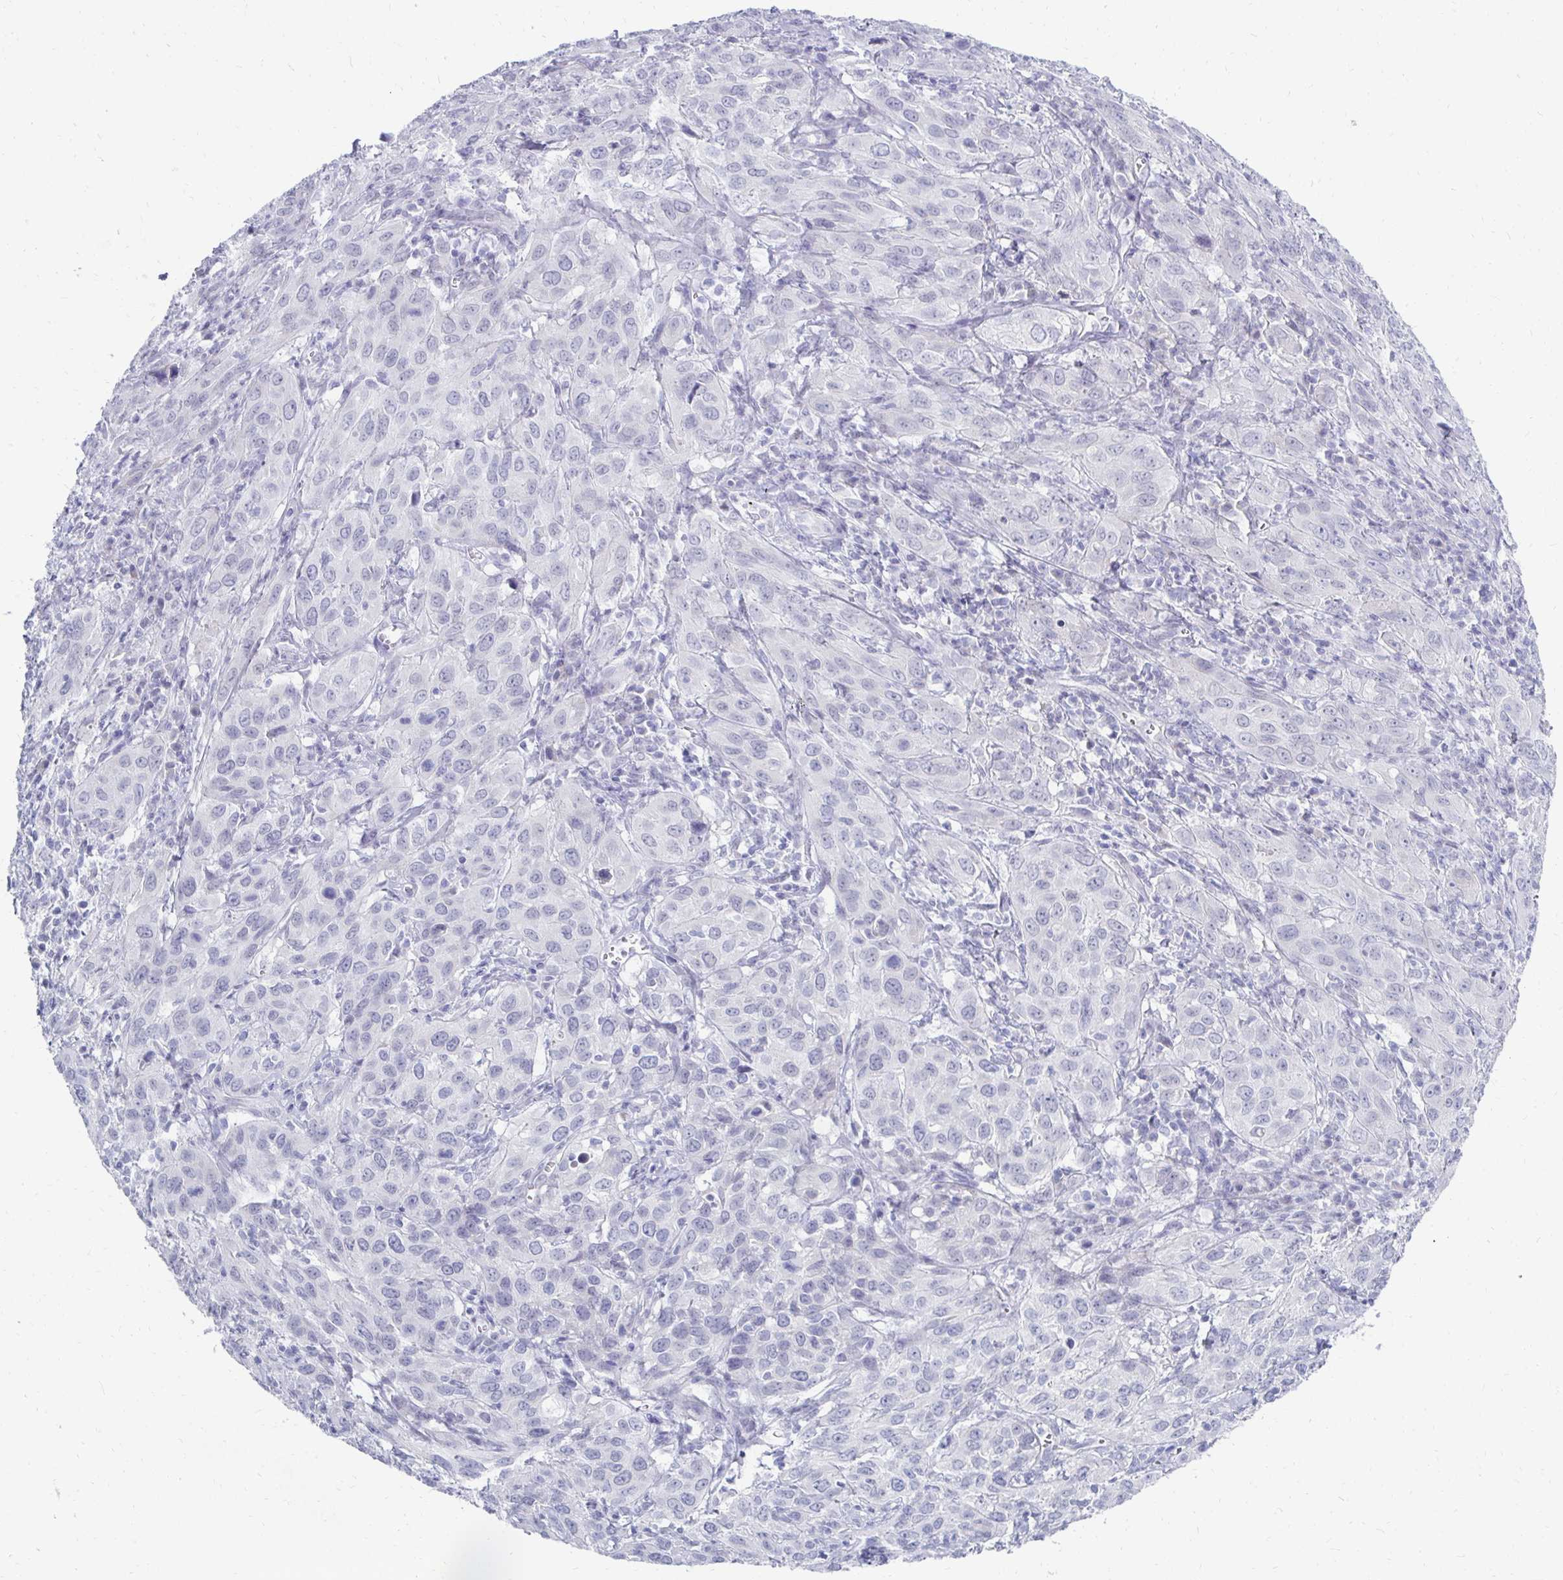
{"staining": {"intensity": "negative", "quantity": "none", "location": "none"}, "tissue": "cervical cancer", "cell_type": "Tumor cells", "image_type": "cancer", "snomed": [{"axis": "morphology", "description": "Normal tissue, NOS"}, {"axis": "morphology", "description": "Squamous cell carcinoma, NOS"}, {"axis": "topography", "description": "Cervix"}], "caption": "Immunohistochemistry (IHC) of cervical cancer (squamous cell carcinoma) reveals no staining in tumor cells.", "gene": "SYCP3", "patient": {"sex": "female", "age": 51}}